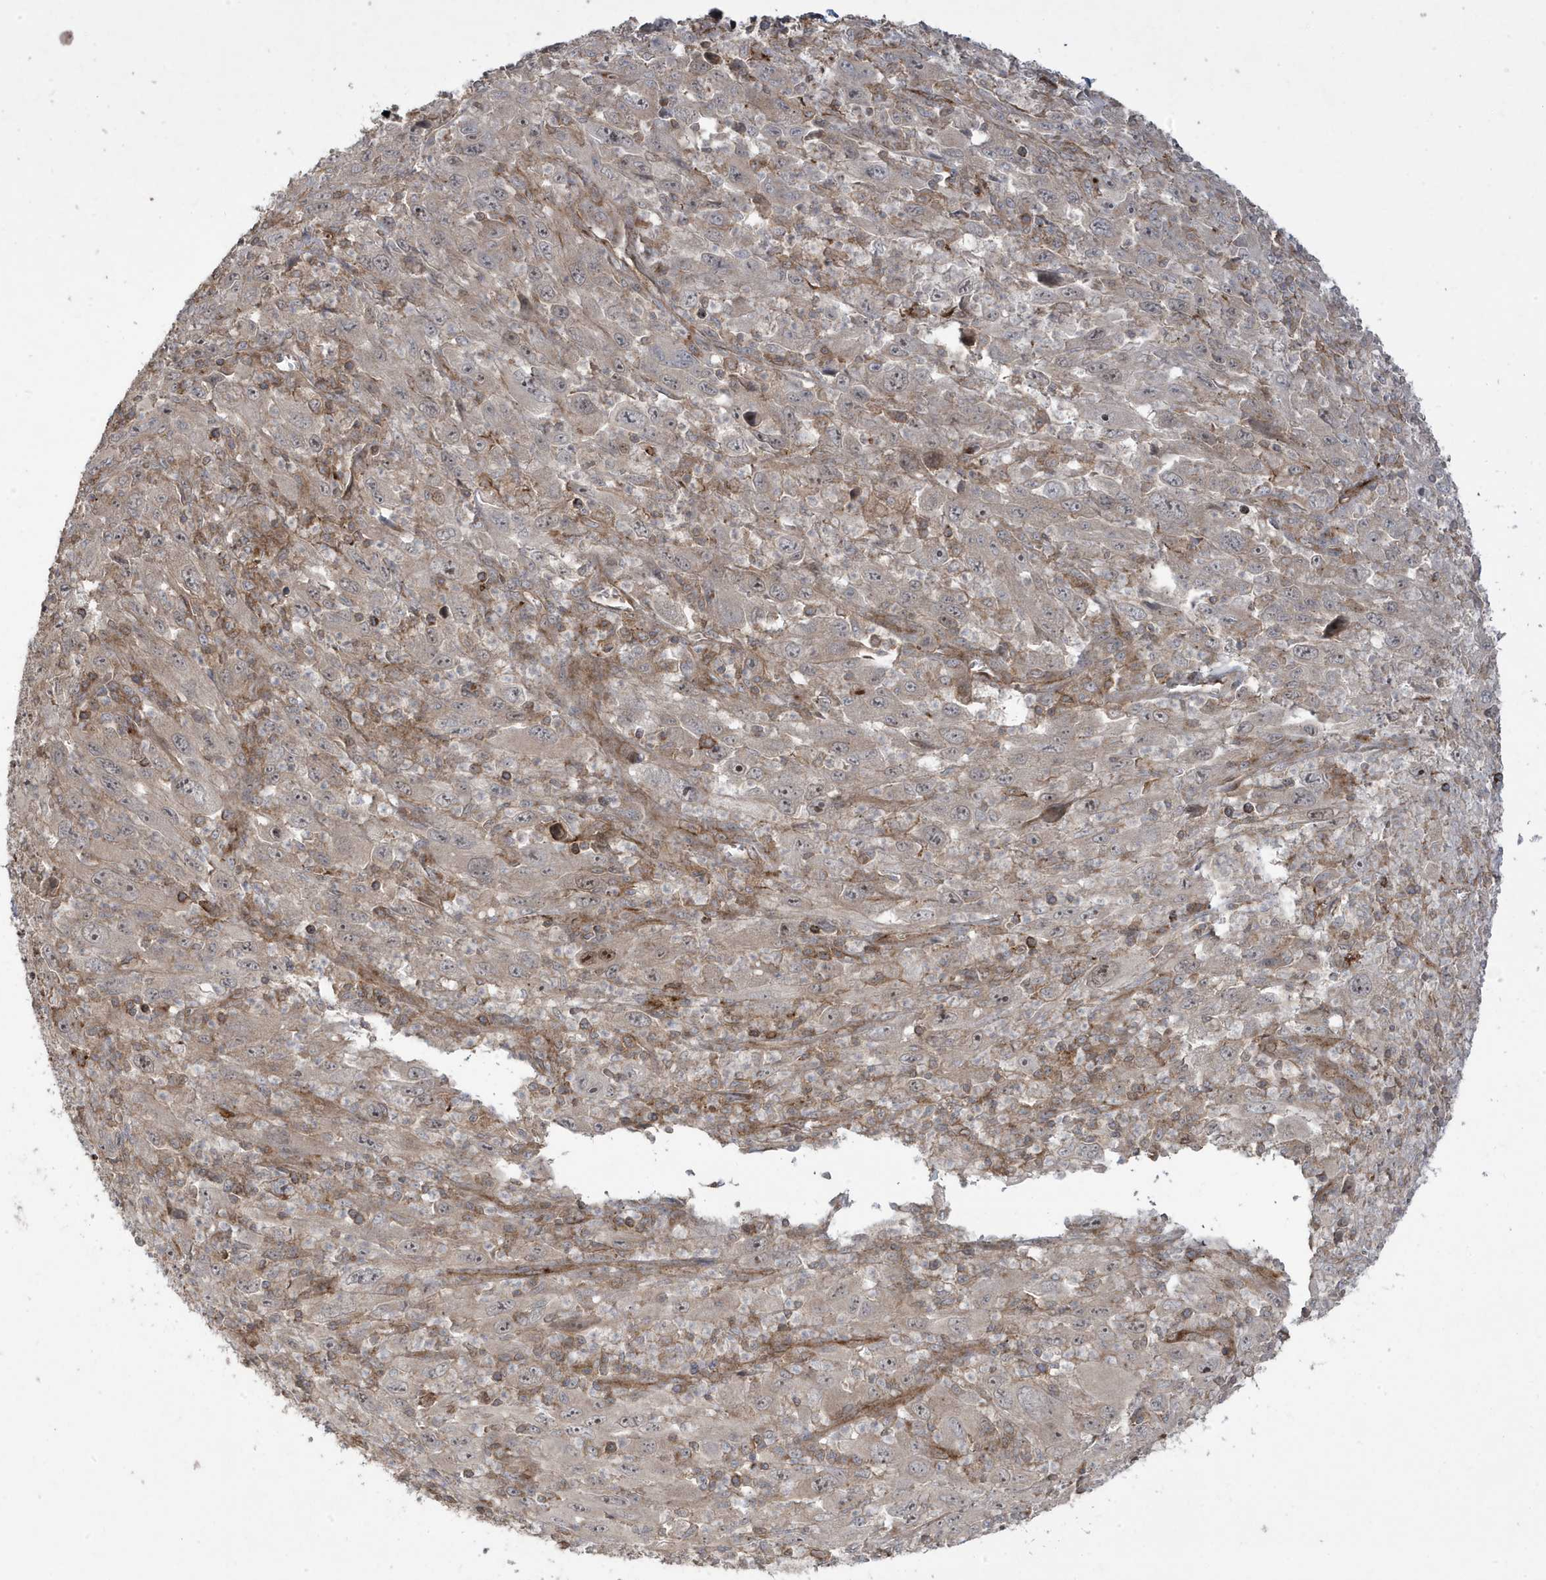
{"staining": {"intensity": "moderate", "quantity": "<25%", "location": "cytoplasmic/membranous"}, "tissue": "melanoma", "cell_type": "Tumor cells", "image_type": "cancer", "snomed": [{"axis": "morphology", "description": "Malignant melanoma, Metastatic site"}, {"axis": "topography", "description": "Skin"}], "caption": "Malignant melanoma (metastatic site) stained with a protein marker reveals moderate staining in tumor cells.", "gene": "CETN3", "patient": {"sex": "female", "age": 56}}